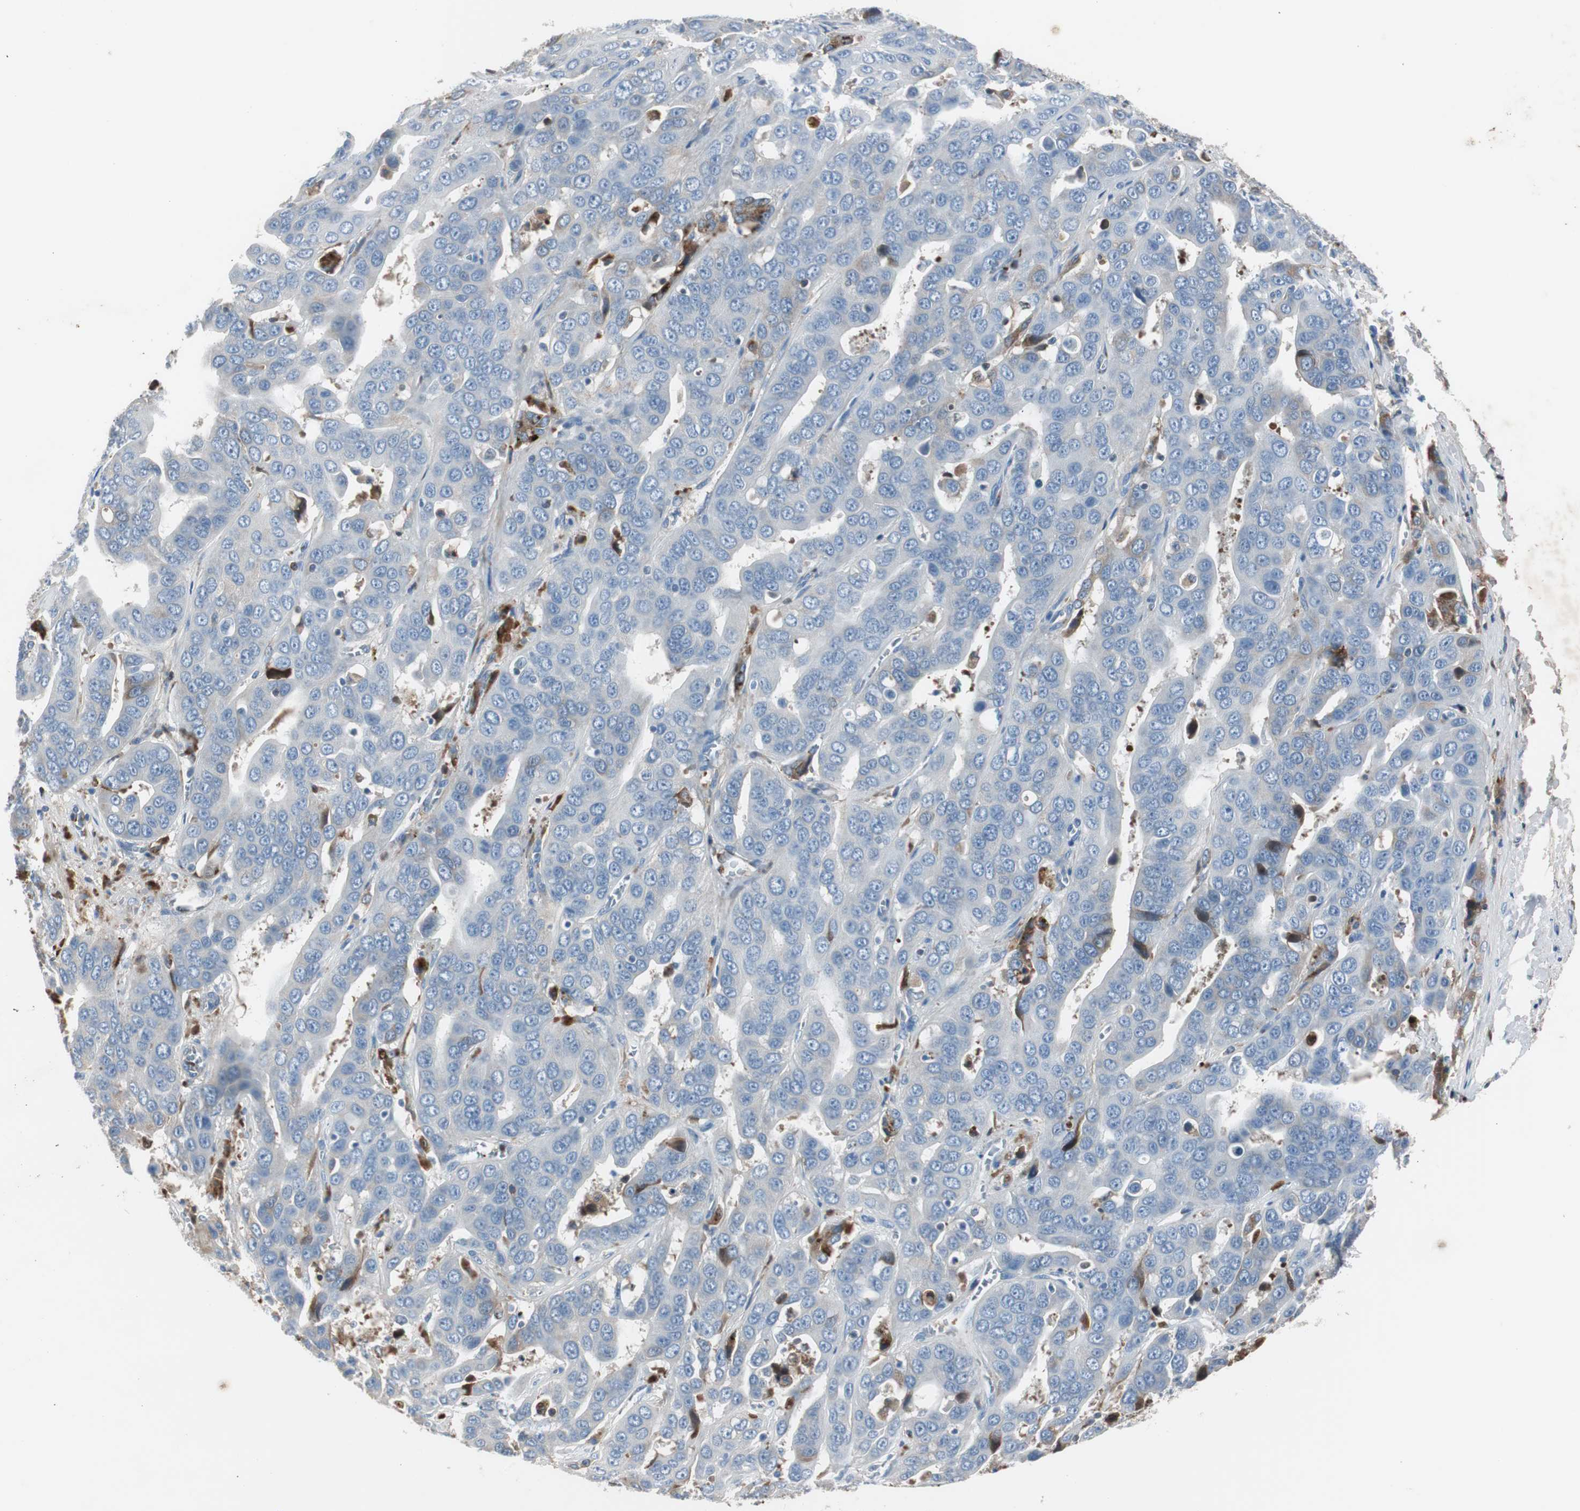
{"staining": {"intensity": "negative", "quantity": "none", "location": "none"}, "tissue": "liver cancer", "cell_type": "Tumor cells", "image_type": "cancer", "snomed": [{"axis": "morphology", "description": "Cholangiocarcinoma"}, {"axis": "topography", "description": "Liver"}], "caption": "Tumor cells are negative for brown protein staining in liver cancer.", "gene": "SERPINF1", "patient": {"sex": "female", "age": 52}}